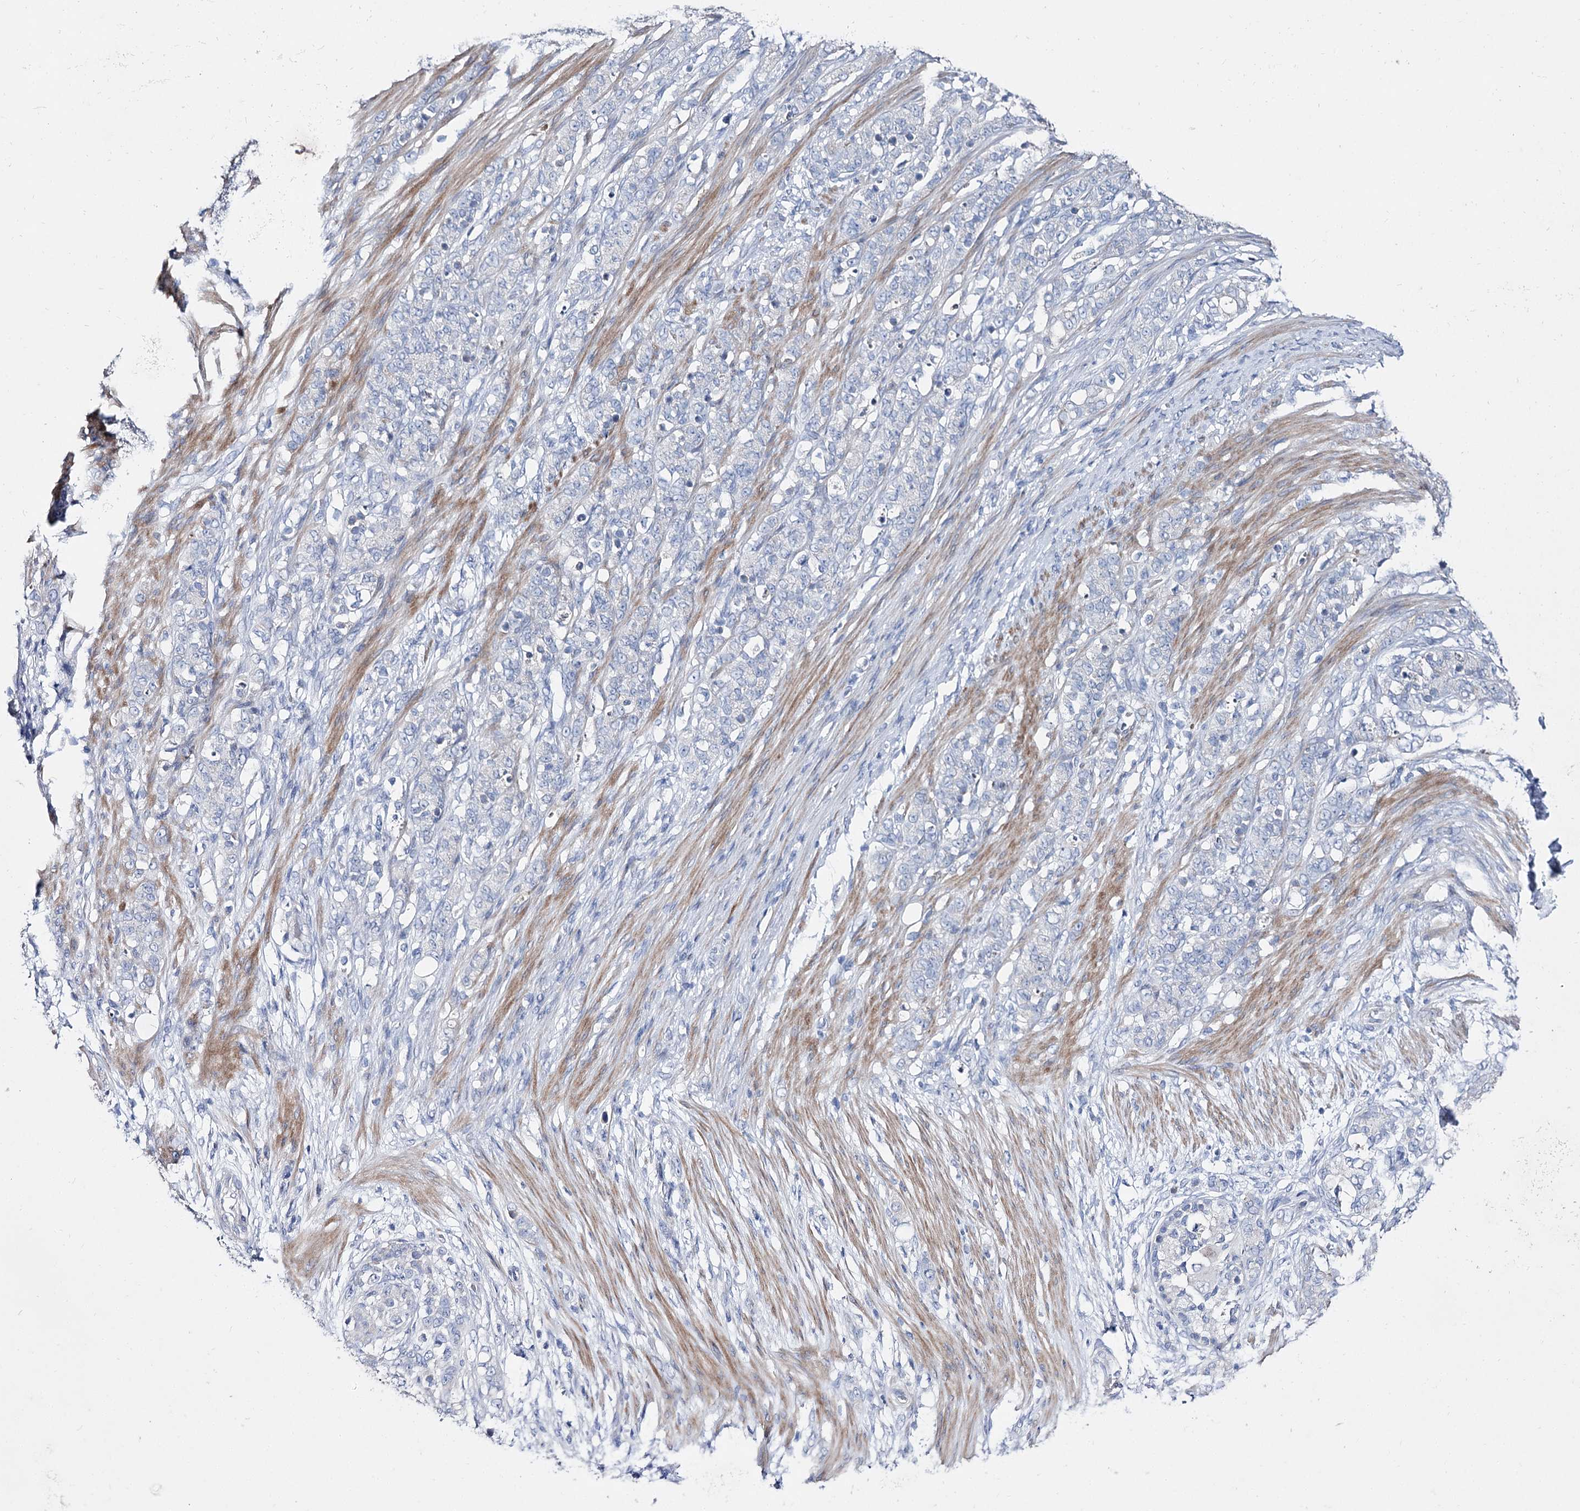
{"staining": {"intensity": "negative", "quantity": "none", "location": "none"}, "tissue": "stomach cancer", "cell_type": "Tumor cells", "image_type": "cancer", "snomed": [{"axis": "morphology", "description": "Adenocarcinoma, NOS"}, {"axis": "topography", "description": "Stomach"}], "caption": "Tumor cells are negative for protein expression in human stomach cancer.", "gene": "NRAP", "patient": {"sex": "female", "age": 79}}